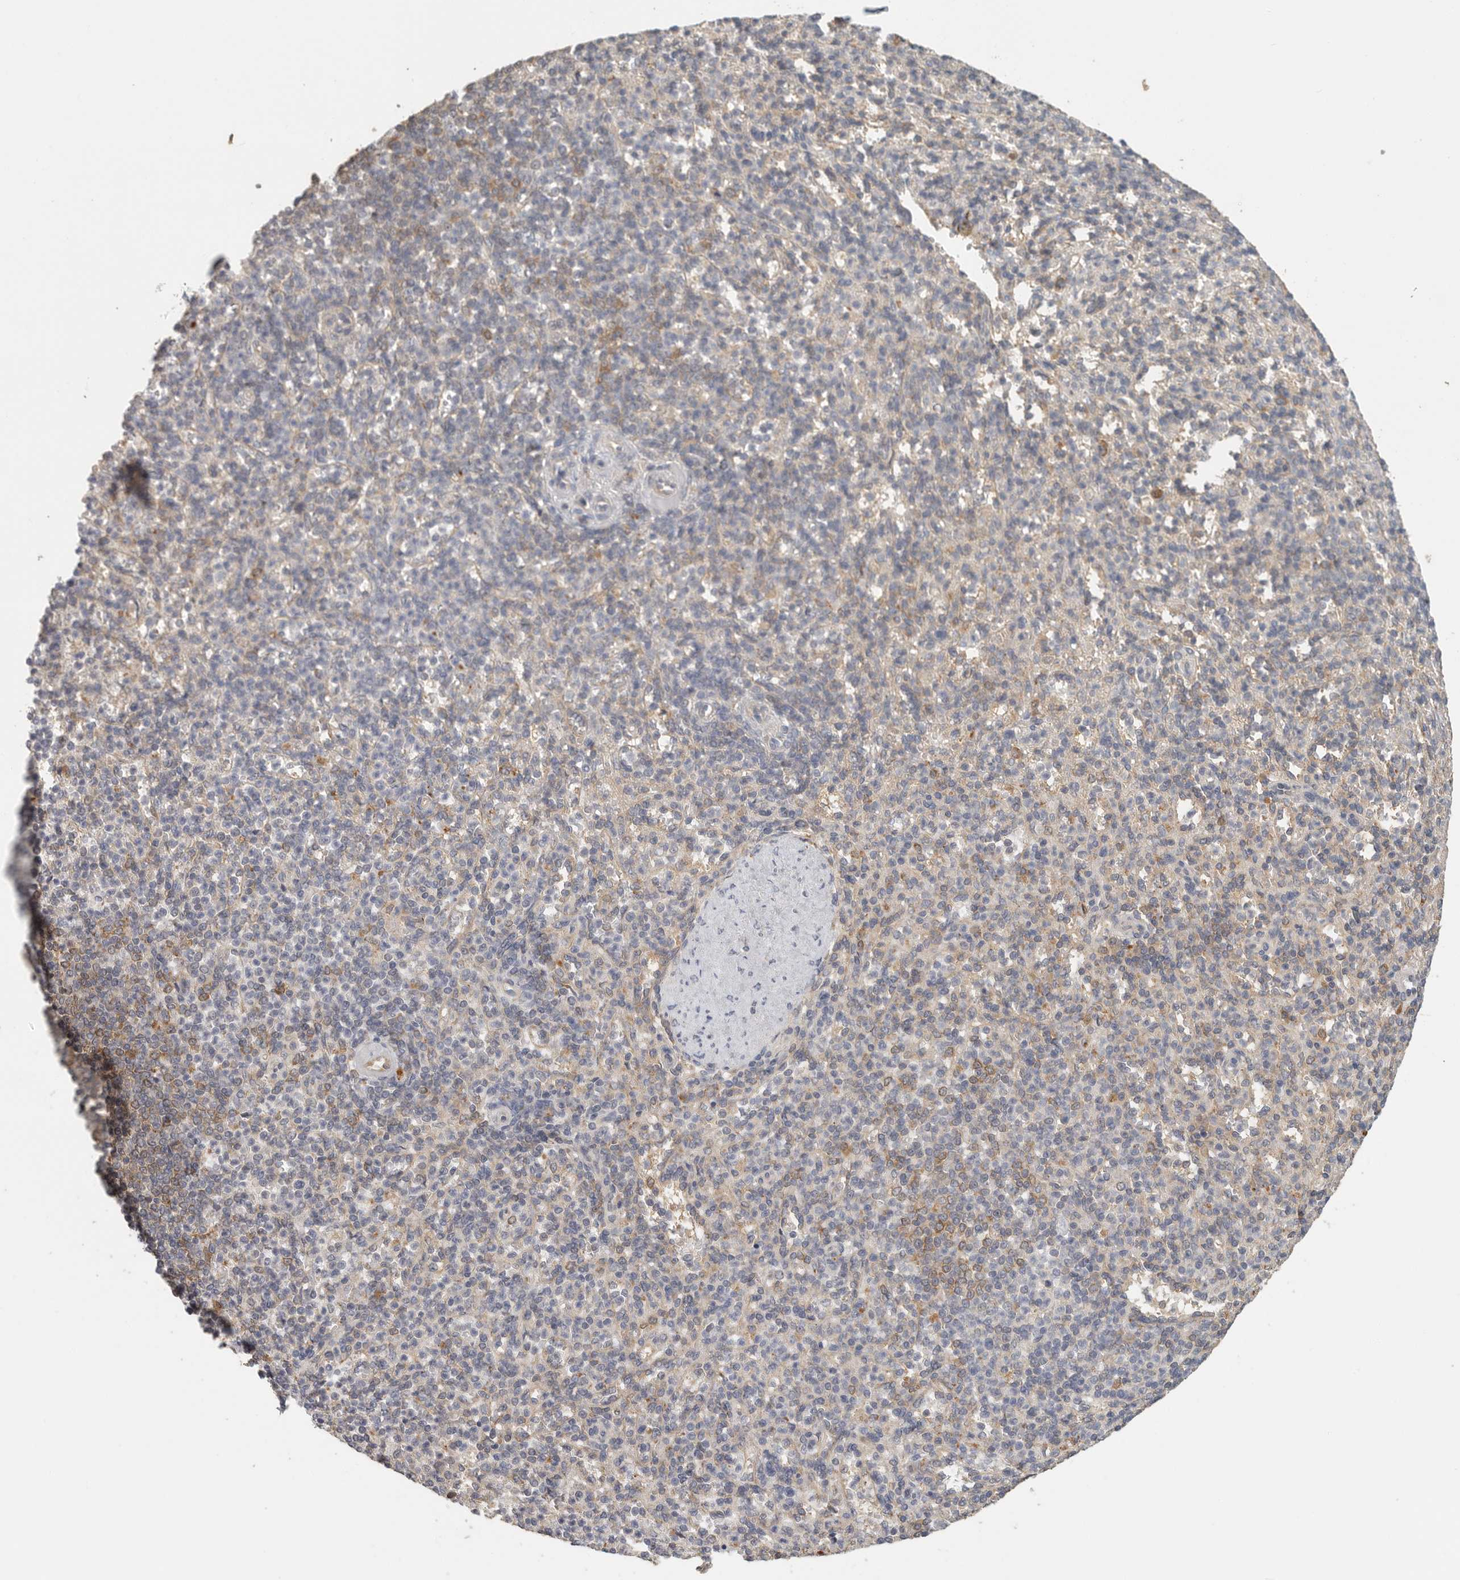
{"staining": {"intensity": "weak", "quantity": "<25%", "location": "cytoplasmic/membranous"}, "tissue": "spleen", "cell_type": "Cells in red pulp", "image_type": "normal", "snomed": [{"axis": "morphology", "description": "Normal tissue, NOS"}, {"axis": "topography", "description": "Spleen"}], "caption": "Immunohistochemistry (IHC) of unremarkable human spleen demonstrates no staining in cells in red pulp.", "gene": "CCT8", "patient": {"sex": "female", "age": 74}}